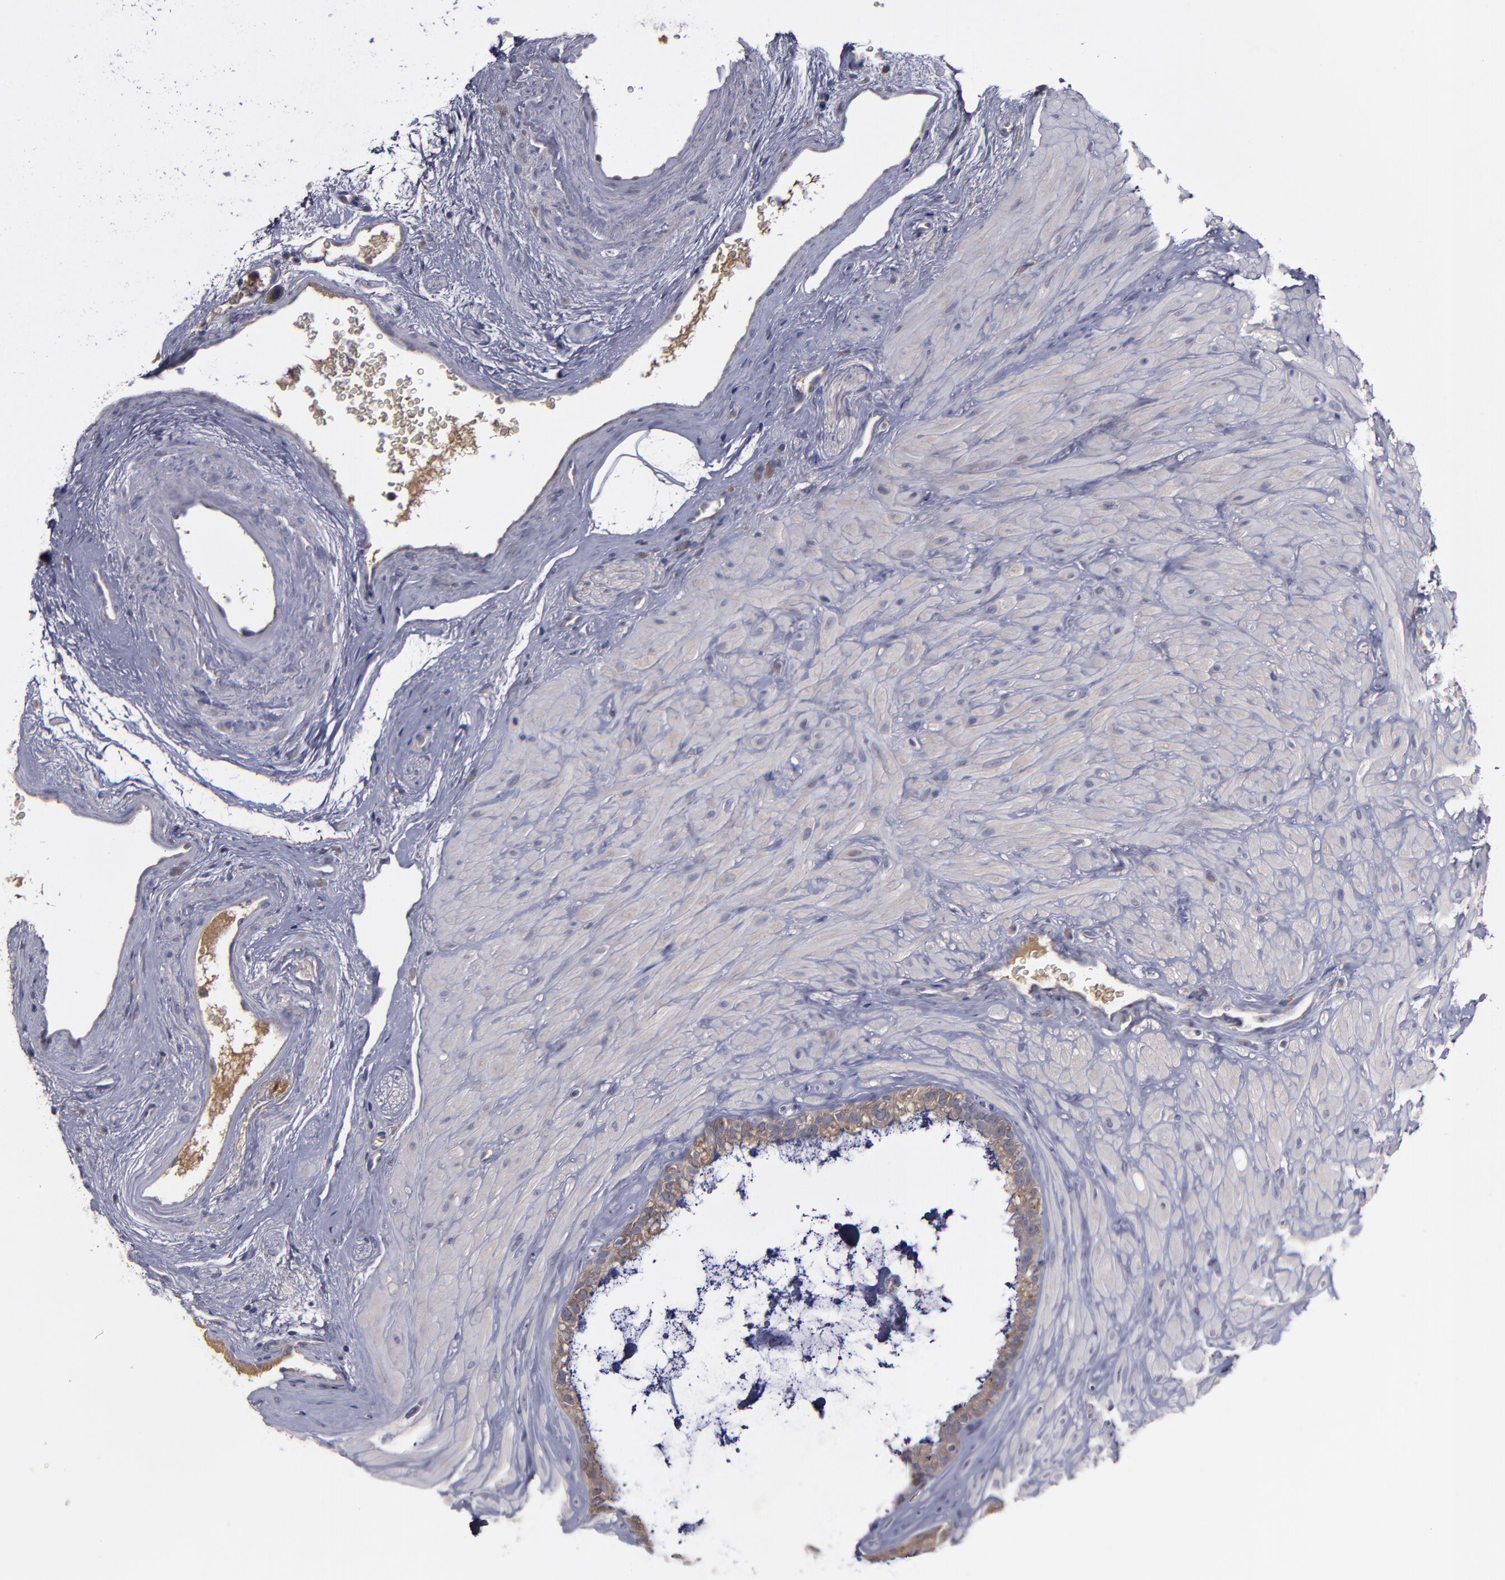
{"staining": {"intensity": "moderate", "quantity": ">75%", "location": "cytoplasmic/membranous"}, "tissue": "seminal vesicle", "cell_type": "Glandular cells", "image_type": "normal", "snomed": [{"axis": "morphology", "description": "Normal tissue, NOS"}, {"axis": "topography", "description": "Seminal veicle"}], "caption": "The histopathology image shows a brown stain indicating the presence of a protein in the cytoplasmic/membranous of glandular cells in seminal vesicle.", "gene": "MMP11", "patient": {"sex": "male", "age": 63}}